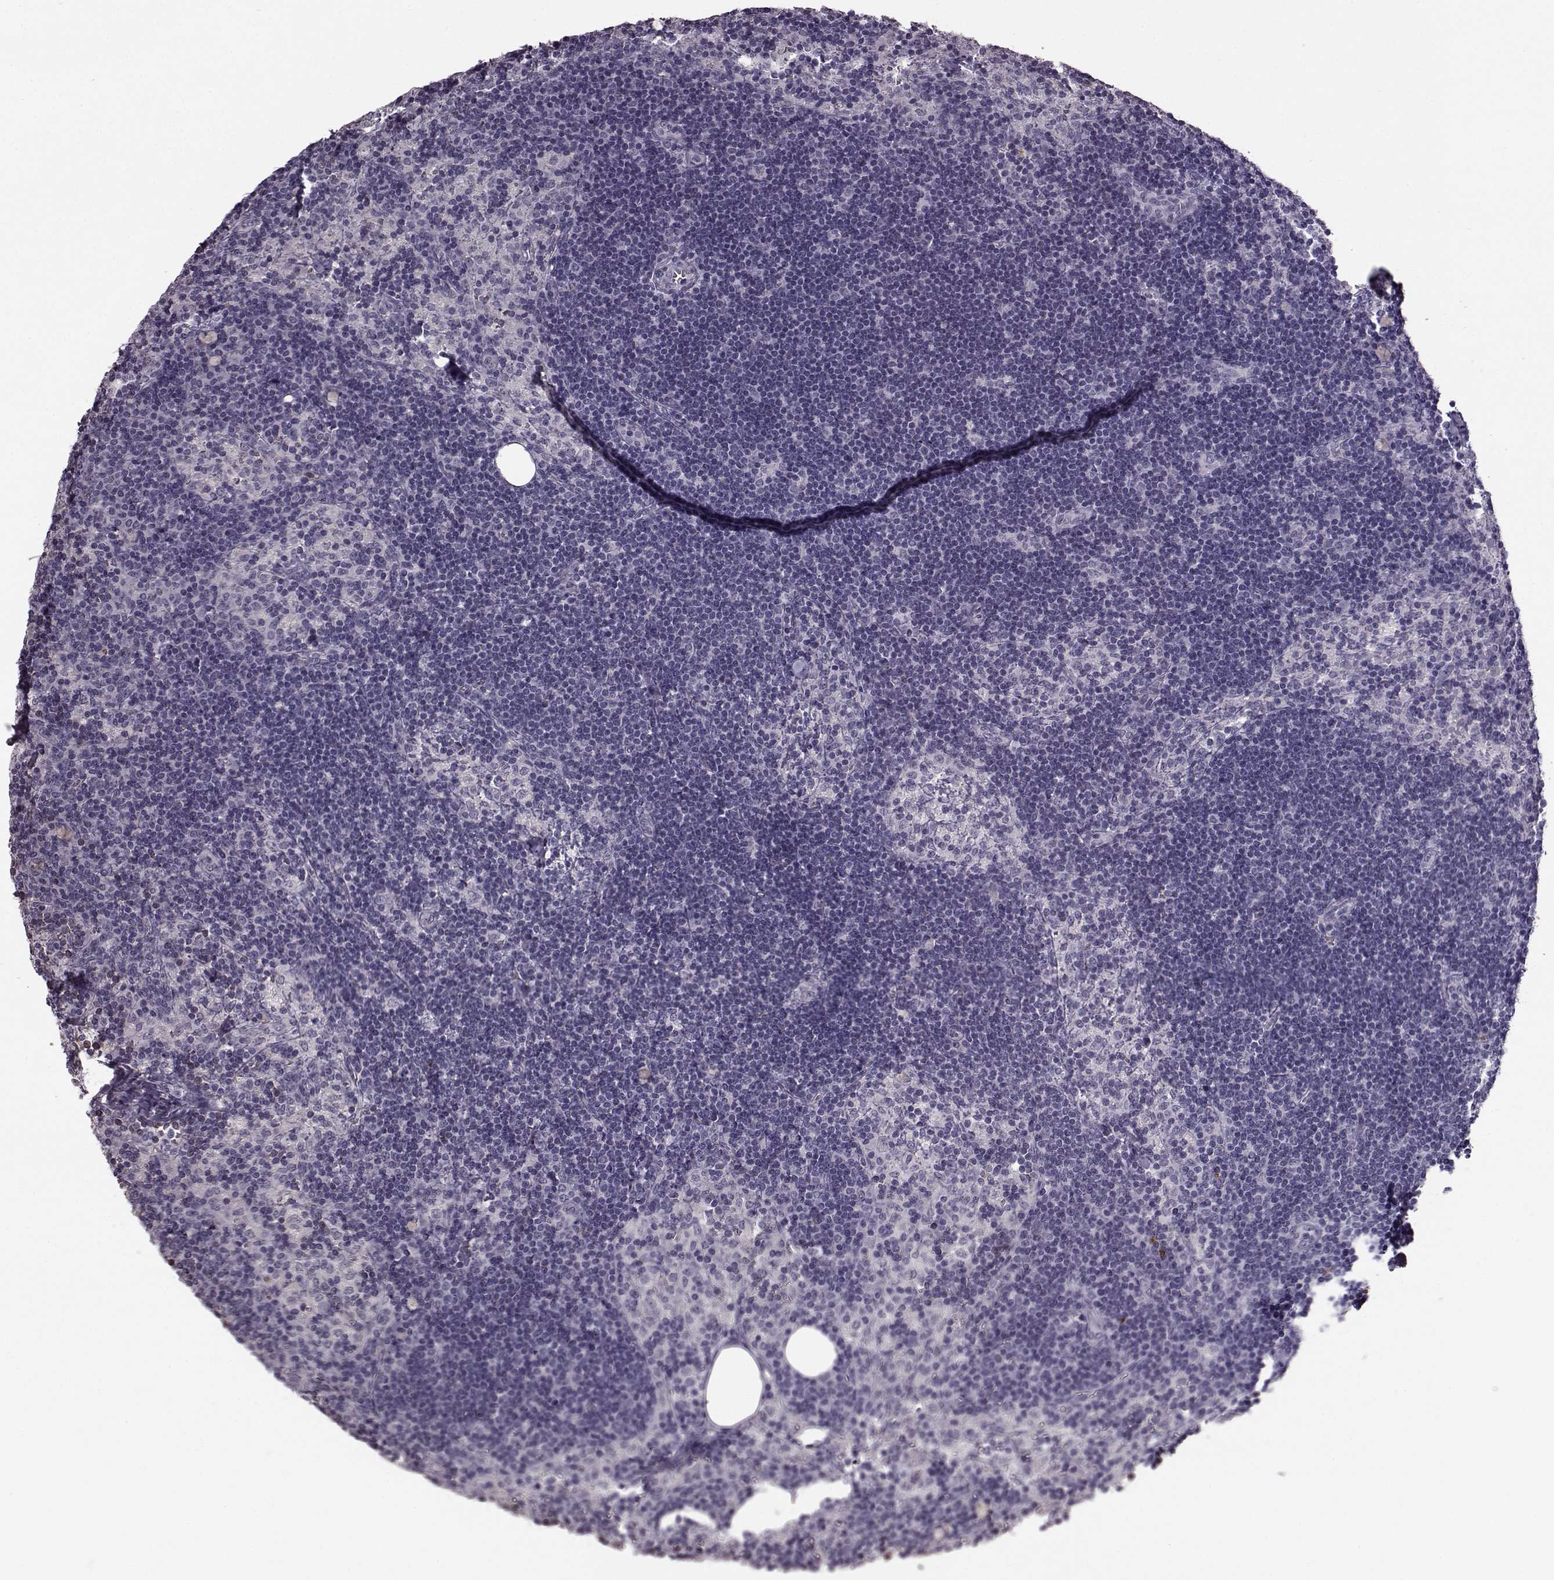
{"staining": {"intensity": "negative", "quantity": "none", "location": "none"}, "tissue": "lymph node", "cell_type": "Germinal center cells", "image_type": "normal", "snomed": [{"axis": "morphology", "description": "Normal tissue, NOS"}, {"axis": "topography", "description": "Lymph node"}], "caption": "High power microscopy photomicrograph of an immunohistochemistry (IHC) micrograph of unremarkable lymph node, revealing no significant staining in germinal center cells. (DAB immunohistochemistry (IHC) visualized using brightfield microscopy, high magnification).", "gene": "PROP1", "patient": {"sex": "female", "age": 52}}